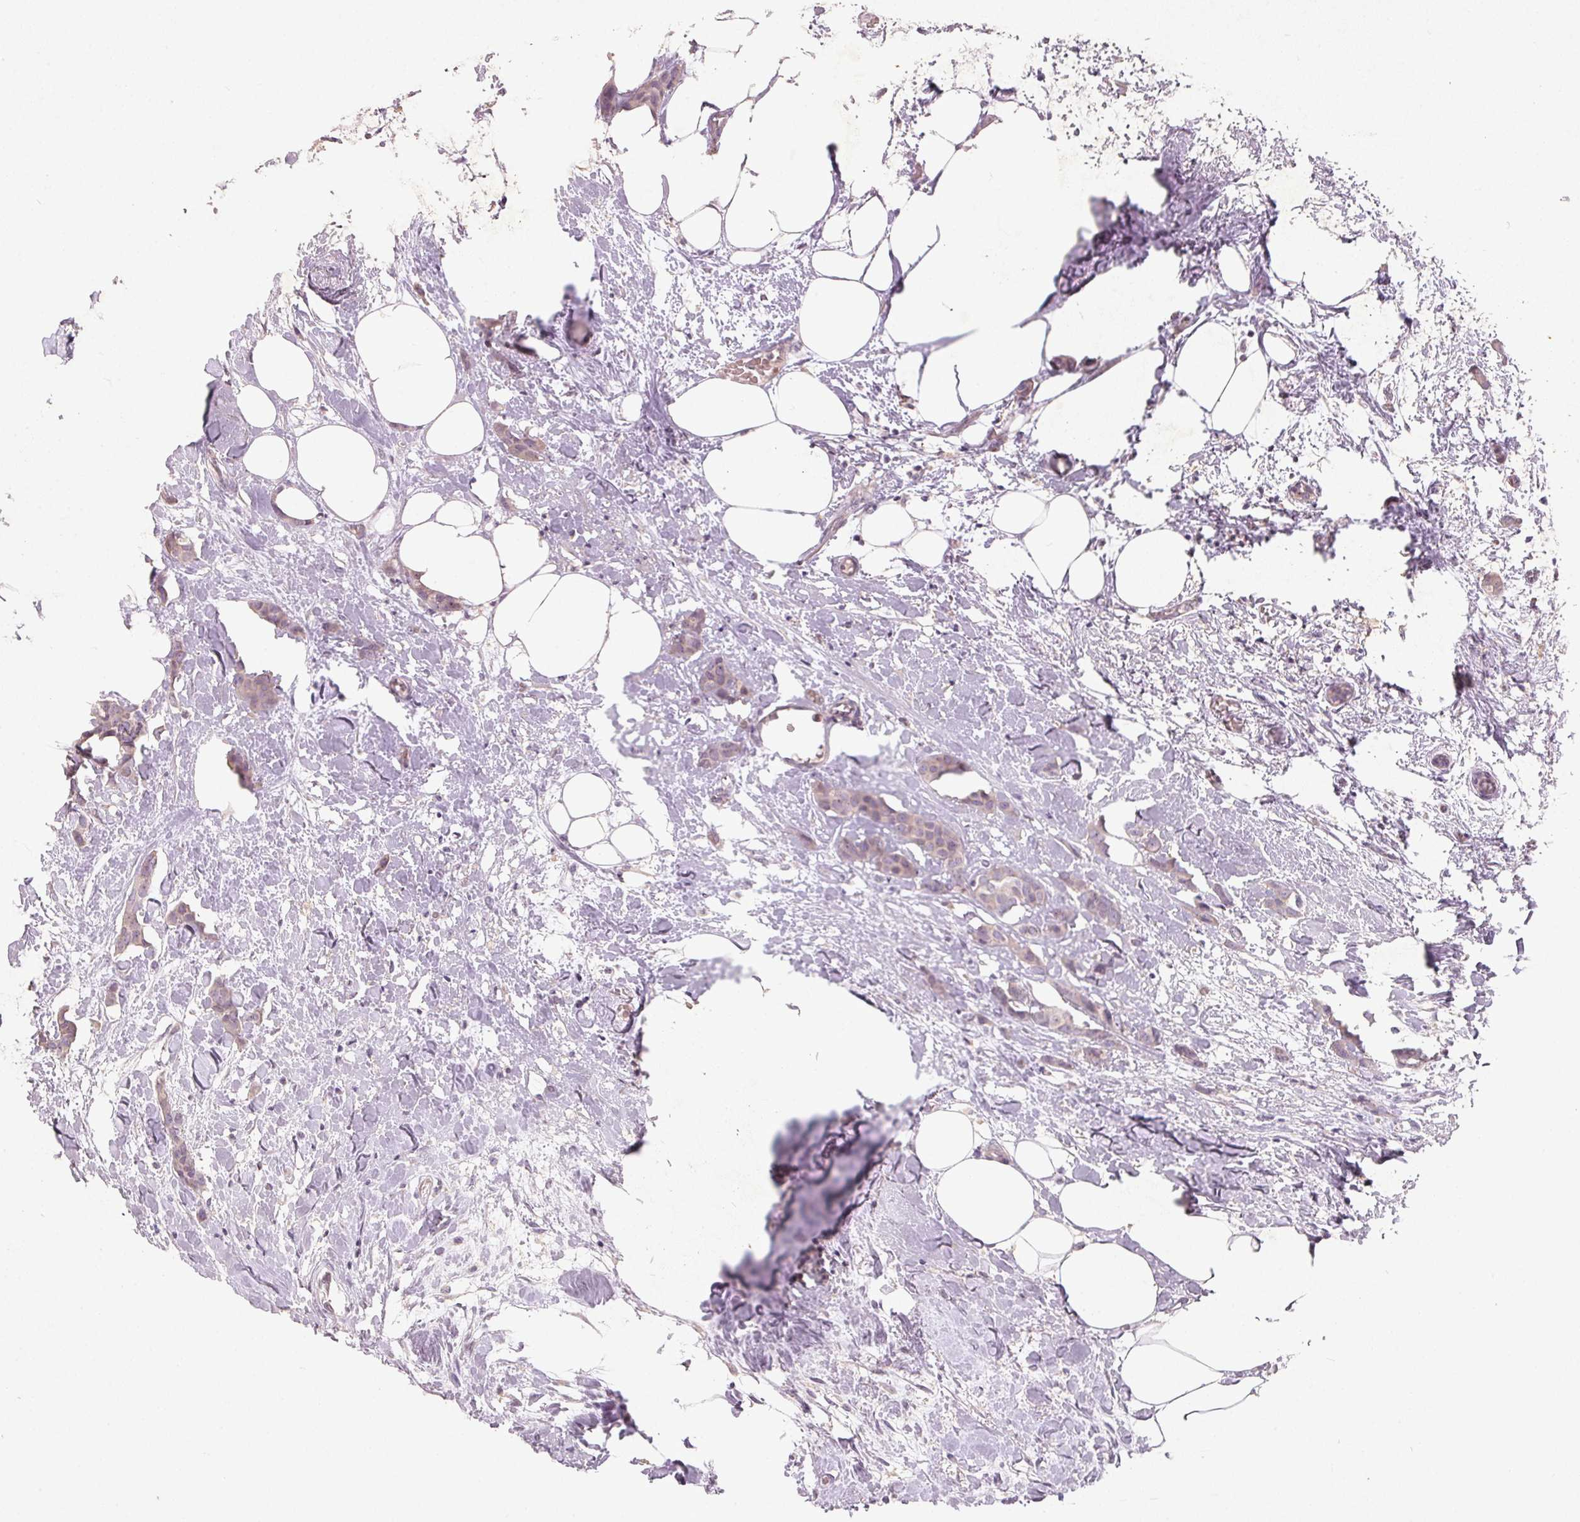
{"staining": {"intensity": "weak", "quantity": "<25%", "location": "cytoplasmic/membranous"}, "tissue": "breast cancer", "cell_type": "Tumor cells", "image_type": "cancer", "snomed": [{"axis": "morphology", "description": "Duct carcinoma"}, {"axis": "topography", "description": "Breast"}], "caption": "Human breast cancer (infiltrating ductal carcinoma) stained for a protein using immunohistochemistry shows no positivity in tumor cells.", "gene": "KCNK15", "patient": {"sex": "female", "age": 62}}